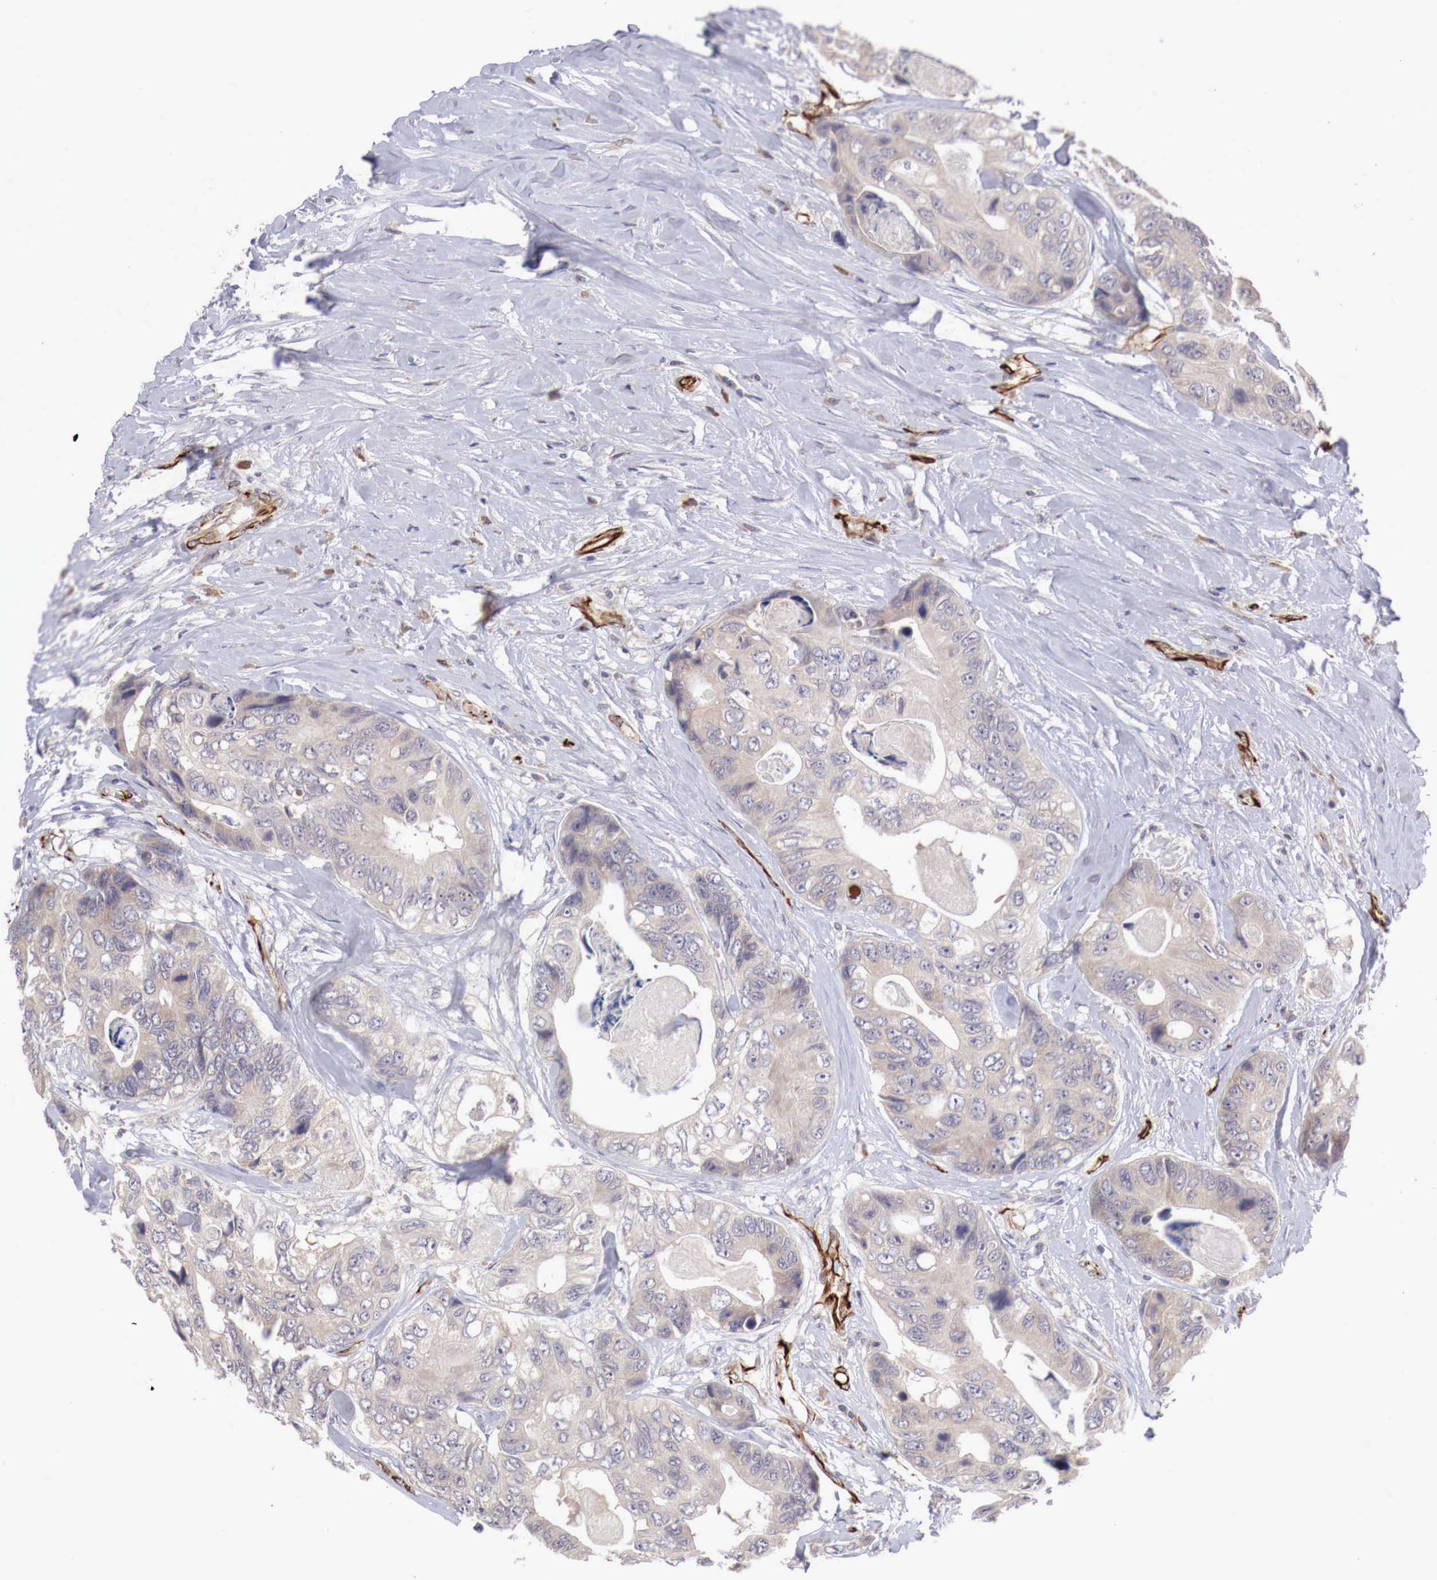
{"staining": {"intensity": "negative", "quantity": "none", "location": "none"}, "tissue": "colorectal cancer", "cell_type": "Tumor cells", "image_type": "cancer", "snomed": [{"axis": "morphology", "description": "Adenocarcinoma, NOS"}, {"axis": "topography", "description": "Colon"}], "caption": "A micrograph of colorectal cancer stained for a protein shows no brown staining in tumor cells. (DAB (3,3'-diaminobenzidine) IHC visualized using brightfield microscopy, high magnification).", "gene": "WT1", "patient": {"sex": "female", "age": 86}}